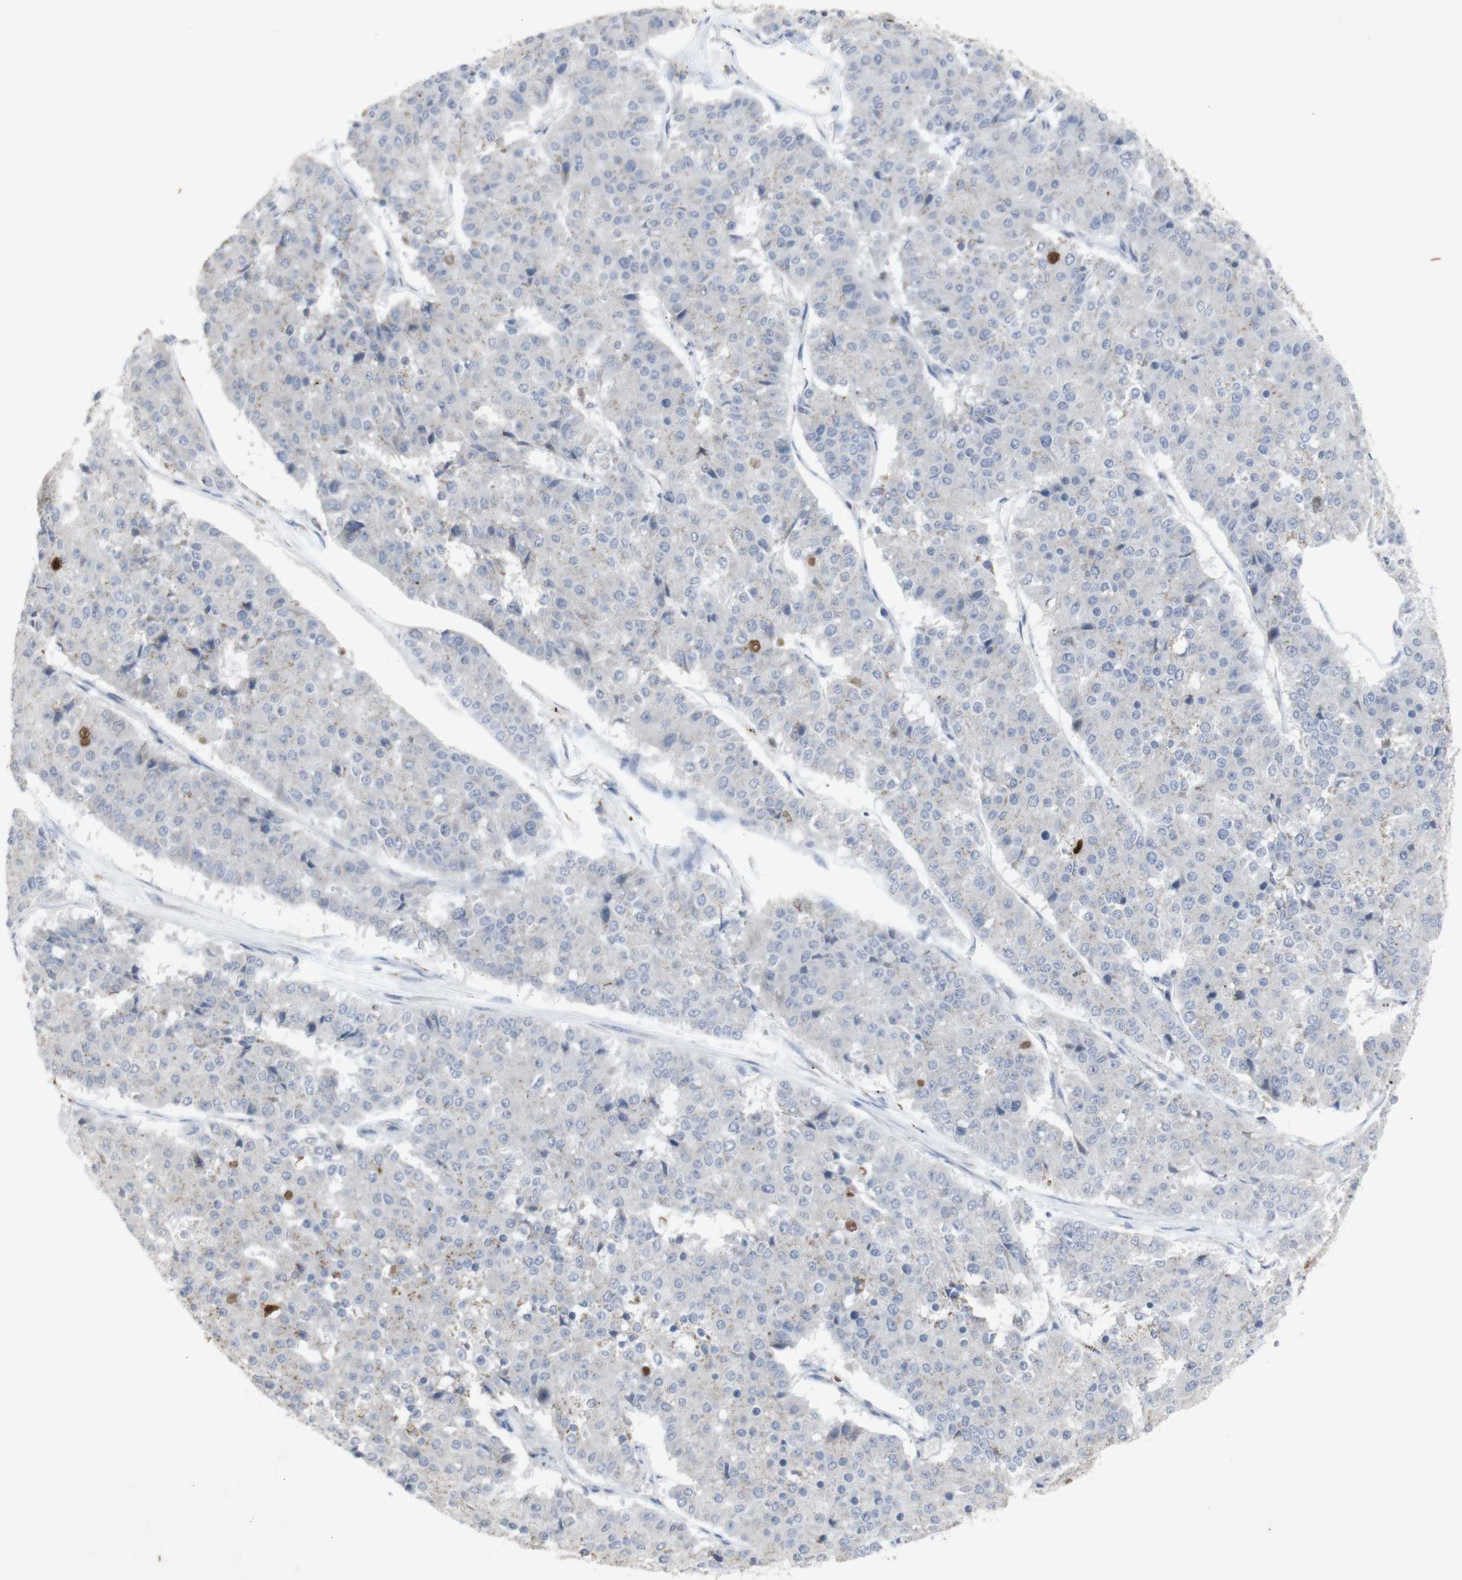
{"staining": {"intensity": "negative", "quantity": "none", "location": "none"}, "tissue": "pancreatic cancer", "cell_type": "Tumor cells", "image_type": "cancer", "snomed": [{"axis": "morphology", "description": "Adenocarcinoma, NOS"}, {"axis": "topography", "description": "Pancreas"}], "caption": "Immunohistochemistry (IHC) photomicrograph of human pancreatic adenocarcinoma stained for a protein (brown), which demonstrates no positivity in tumor cells.", "gene": "INS", "patient": {"sex": "male", "age": 50}}